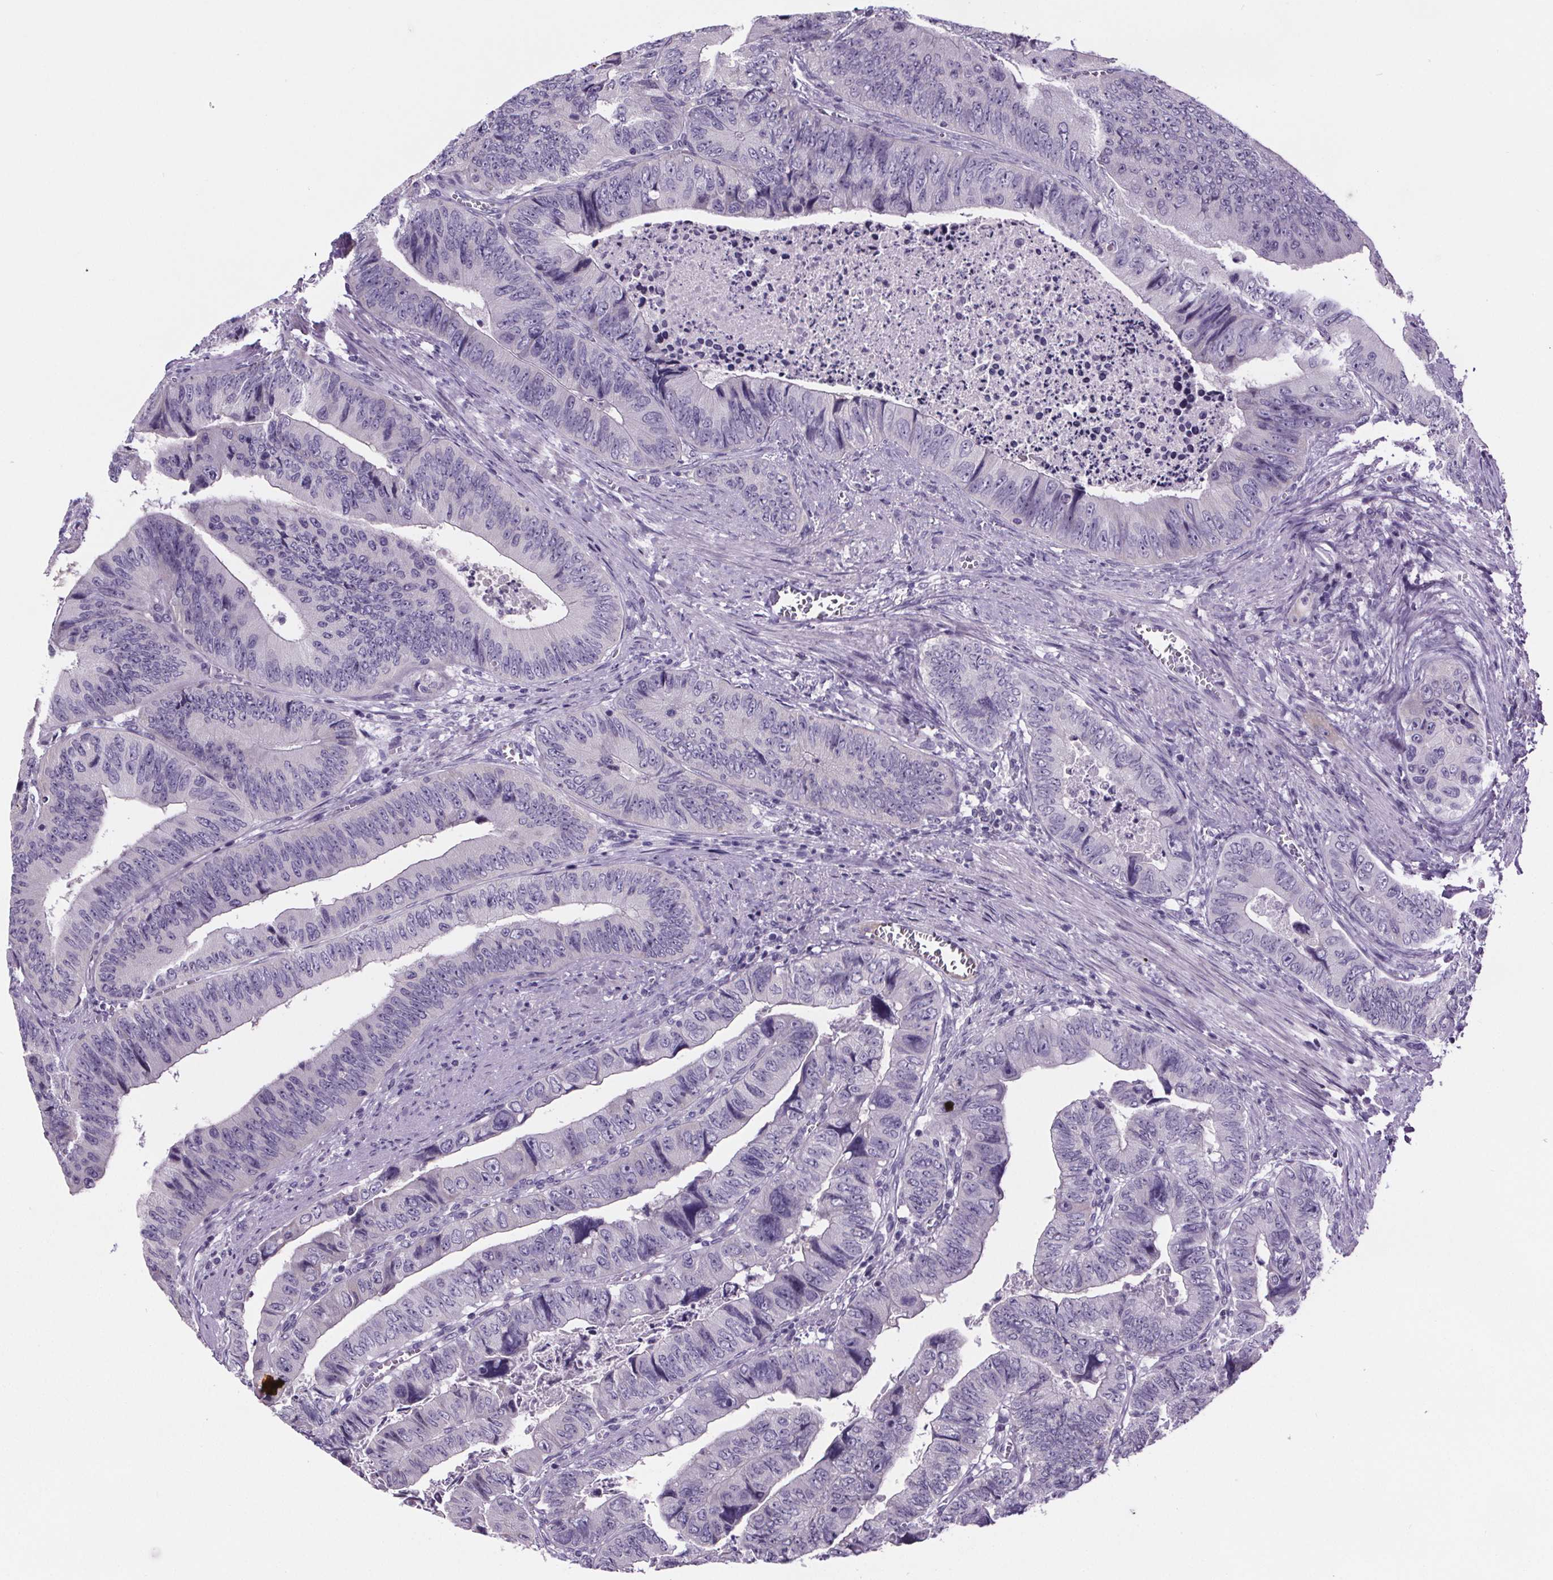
{"staining": {"intensity": "negative", "quantity": "none", "location": "none"}, "tissue": "colorectal cancer", "cell_type": "Tumor cells", "image_type": "cancer", "snomed": [{"axis": "morphology", "description": "Adenocarcinoma, NOS"}, {"axis": "topography", "description": "Colon"}], "caption": "Tumor cells are negative for protein expression in human colorectal cancer.", "gene": "CUBN", "patient": {"sex": "female", "age": 84}}